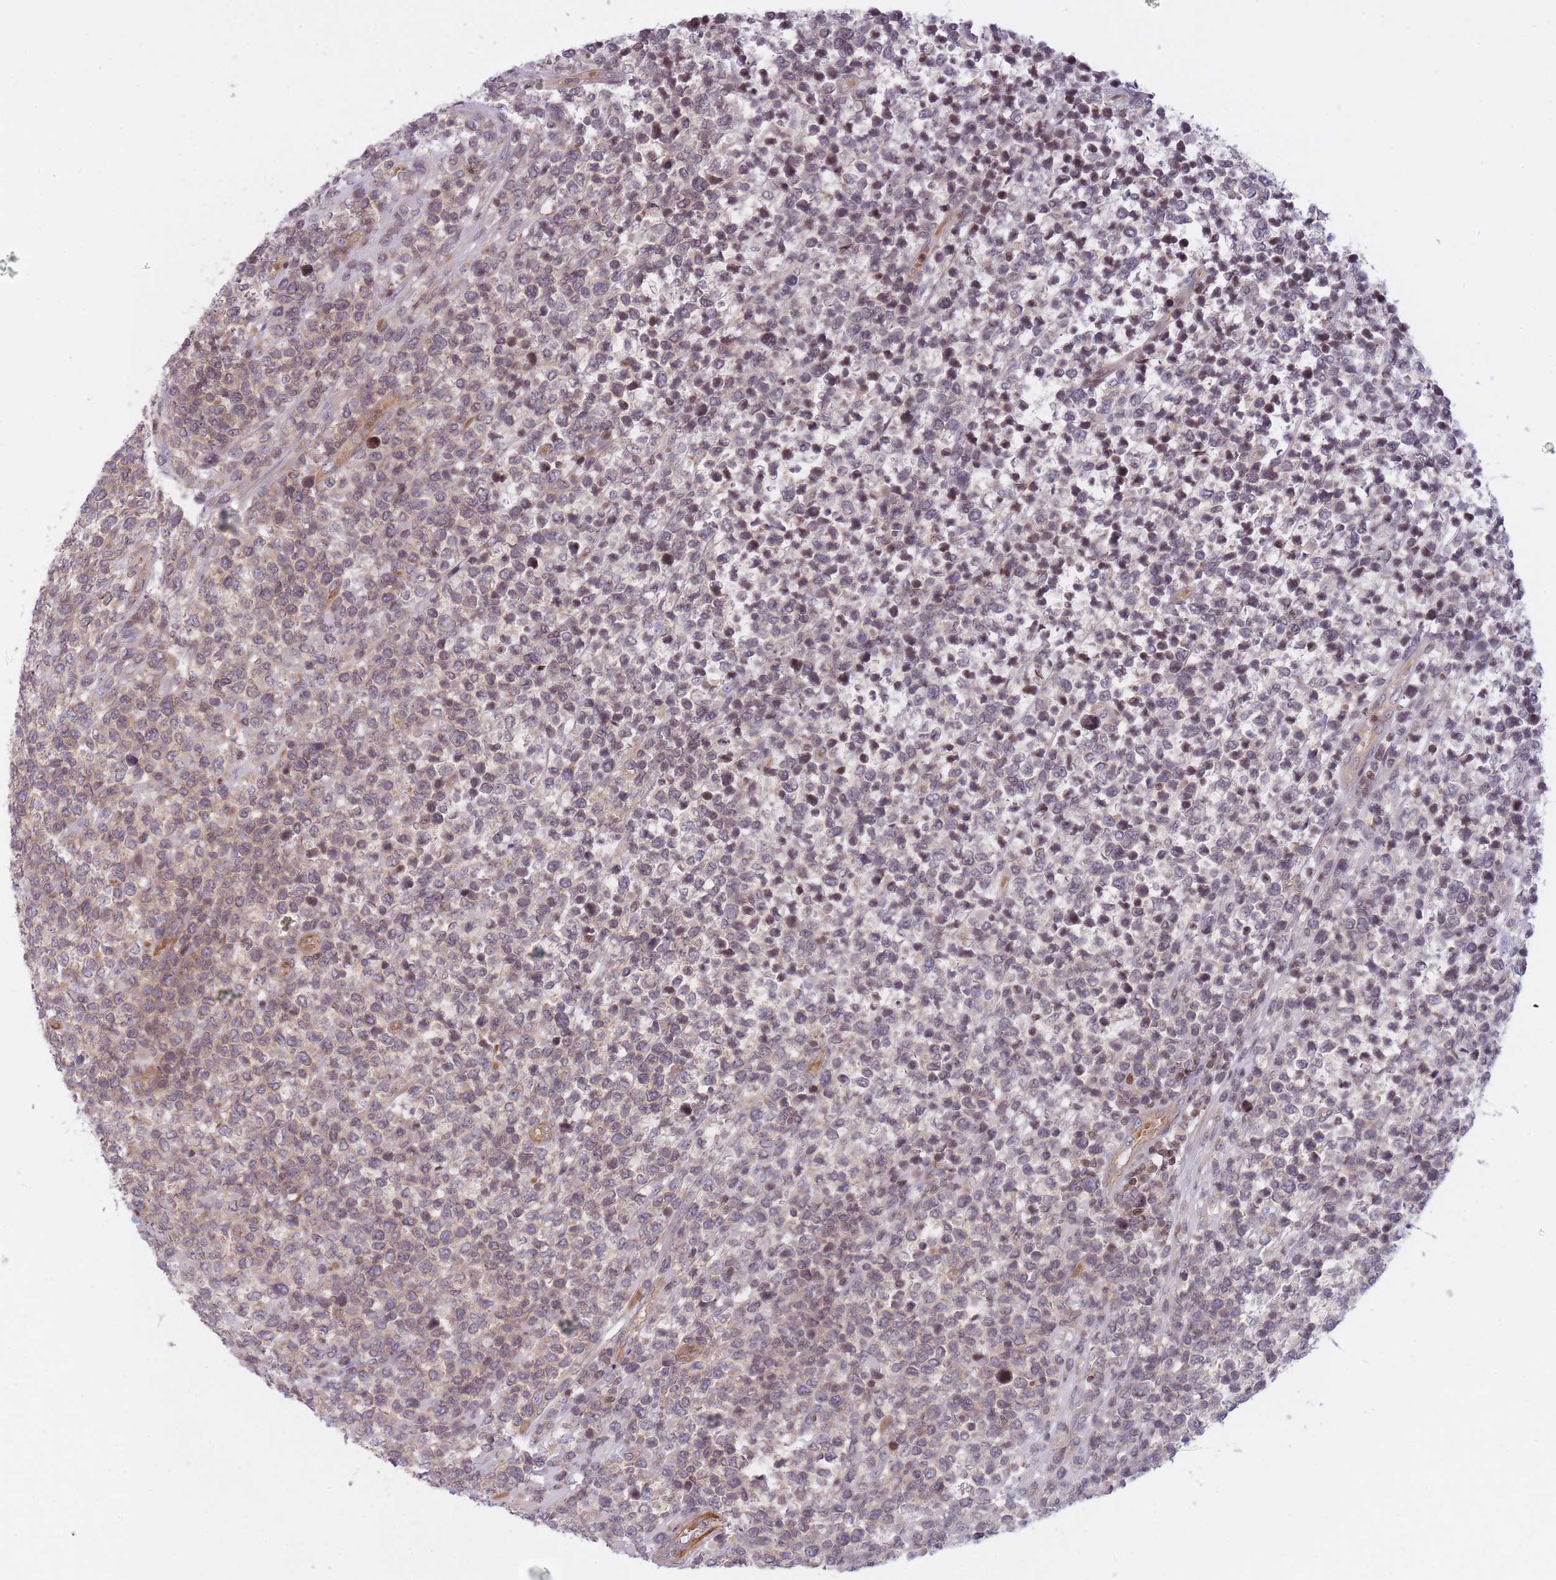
{"staining": {"intensity": "weak", "quantity": "25%-75%", "location": "cytoplasmic/membranous"}, "tissue": "lymphoma", "cell_type": "Tumor cells", "image_type": "cancer", "snomed": [{"axis": "morphology", "description": "Malignant lymphoma, non-Hodgkin's type, High grade"}, {"axis": "topography", "description": "Soft tissue"}], "caption": "IHC photomicrograph of human lymphoma stained for a protein (brown), which displays low levels of weak cytoplasmic/membranous expression in about 25%-75% of tumor cells.", "gene": "SLC35F5", "patient": {"sex": "female", "age": 56}}